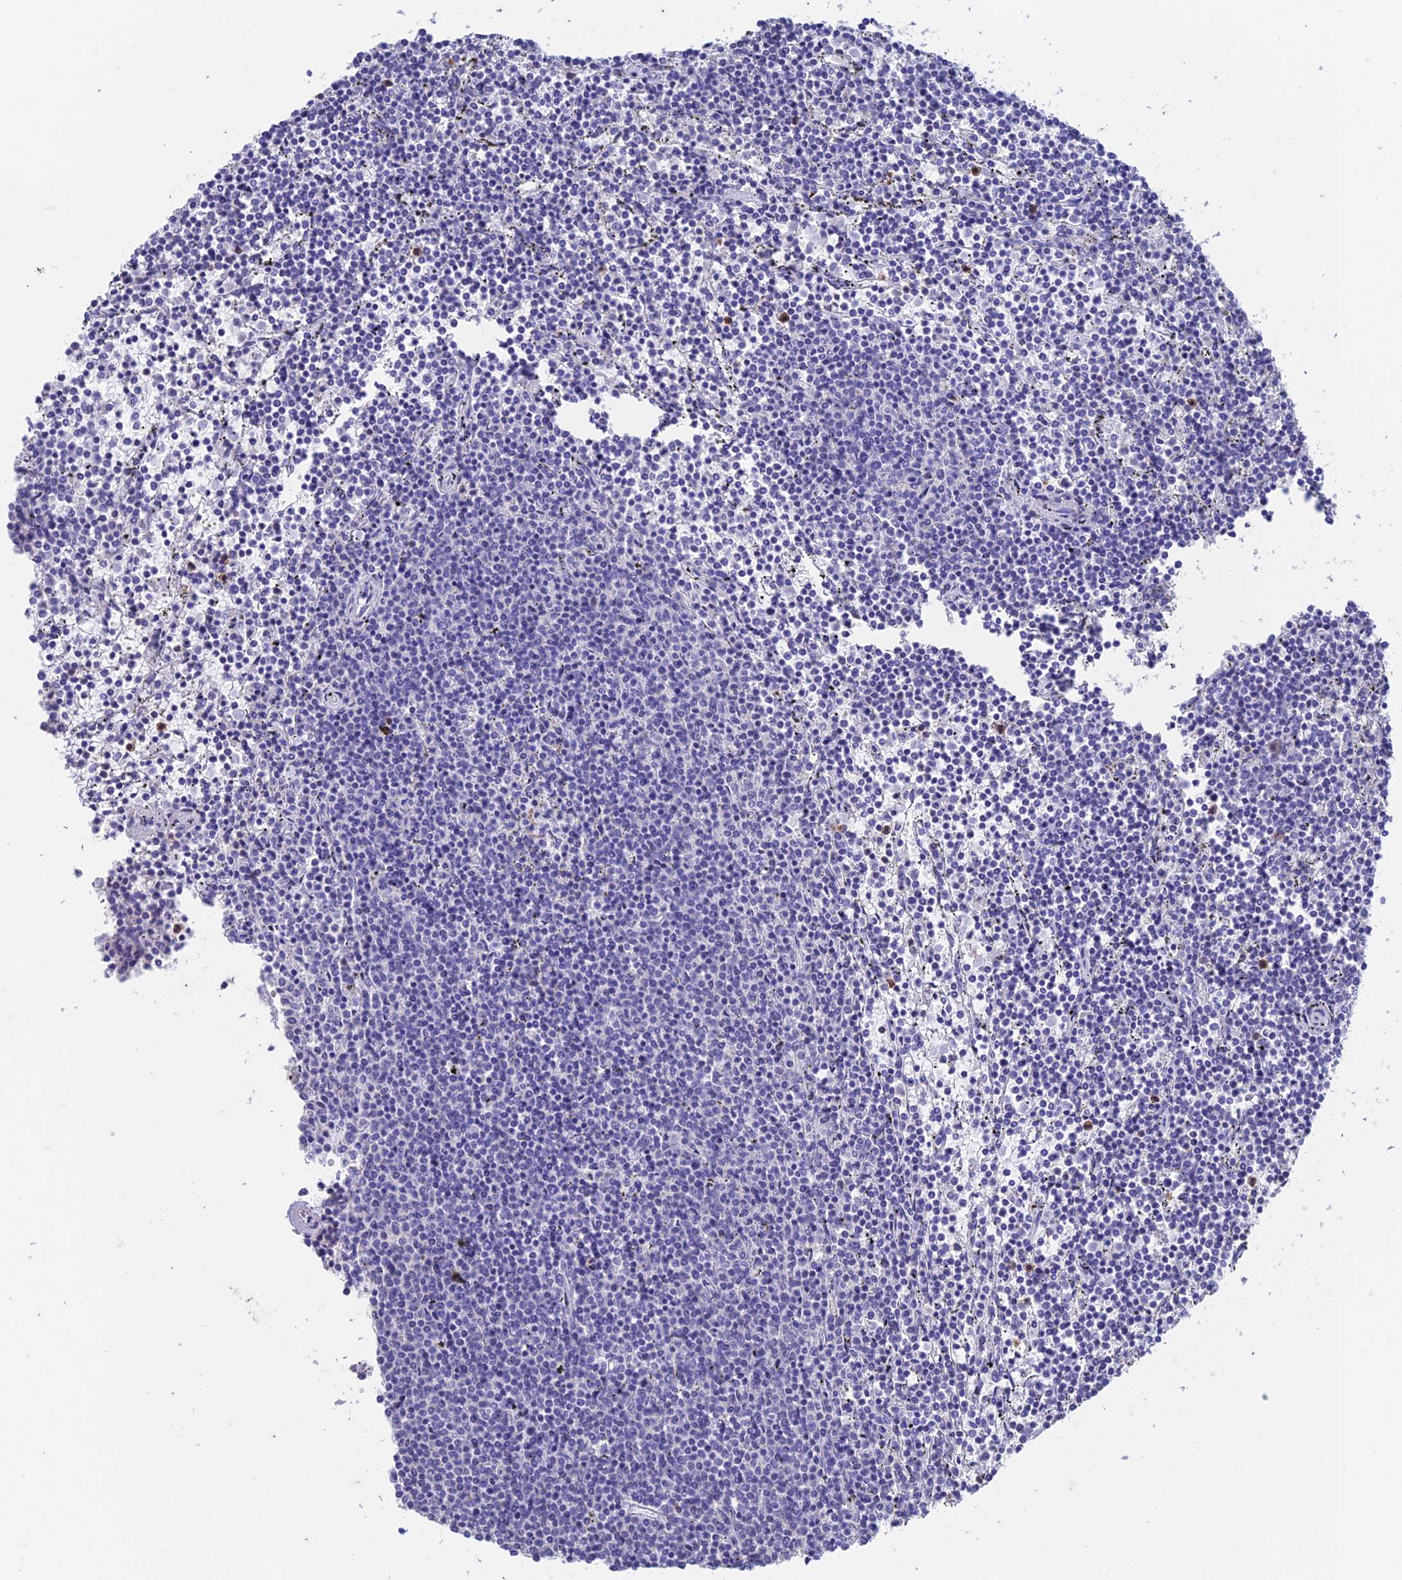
{"staining": {"intensity": "negative", "quantity": "none", "location": "none"}, "tissue": "lymphoma", "cell_type": "Tumor cells", "image_type": "cancer", "snomed": [{"axis": "morphology", "description": "Malignant lymphoma, non-Hodgkin's type, Low grade"}, {"axis": "topography", "description": "Spleen"}], "caption": "This is an immunohistochemistry histopathology image of human low-grade malignant lymphoma, non-Hodgkin's type. There is no expression in tumor cells.", "gene": "FGF7", "patient": {"sex": "female", "age": 50}}